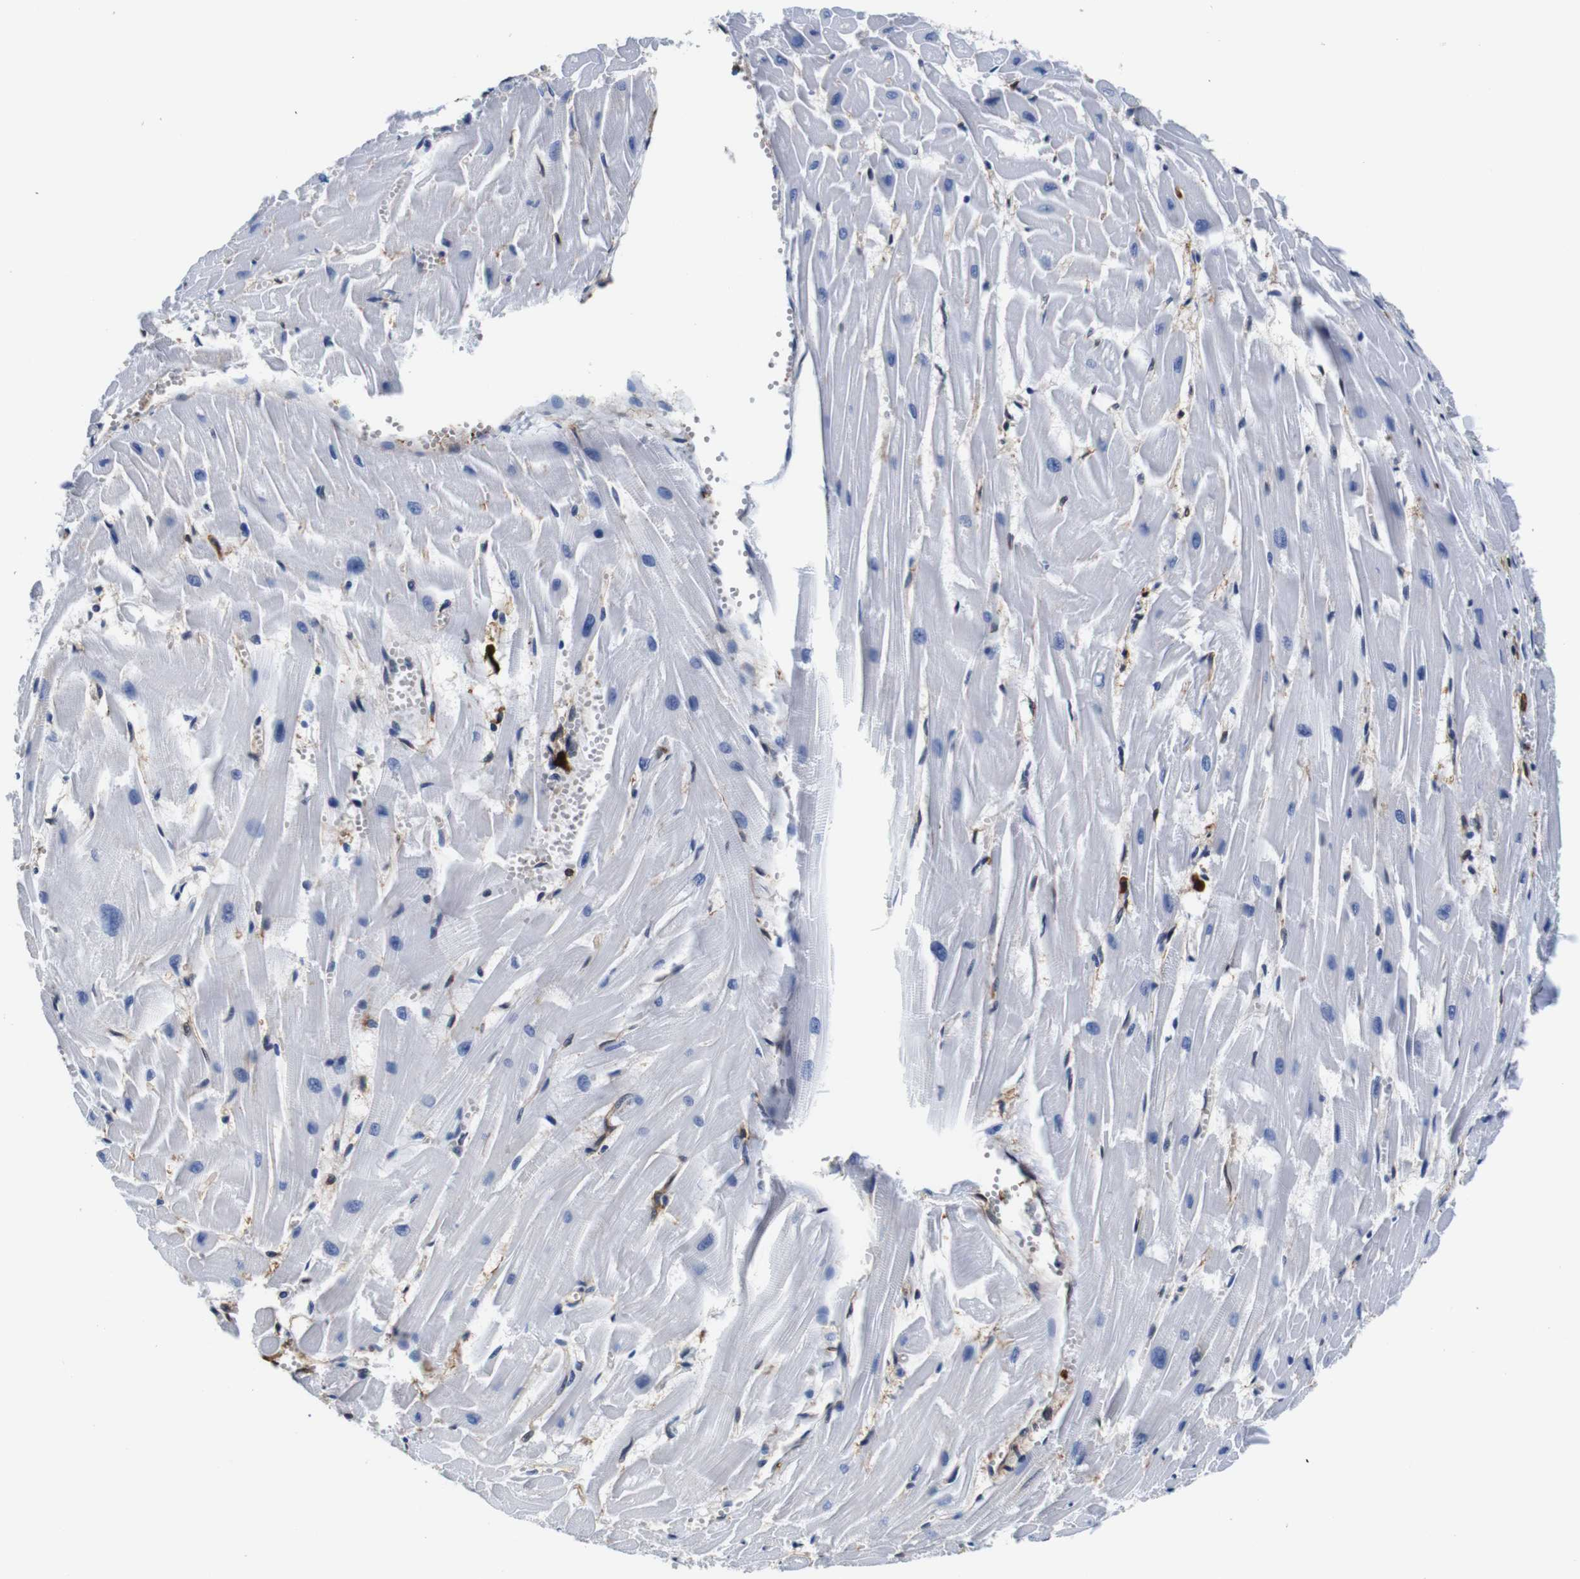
{"staining": {"intensity": "negative", "quantity": "none", "location": "none"}, "tissue": "heart muscle", "cell_type": "Cardiomyocytes", "image_type": "normal", "snomed": [{"axis": "morphology", "description": "Normal tissue, NOS"}, {"axis": "topography", "description": "Heart"}], "caption": "A micrograph of human heart muscle is negative for staining in cardiomyocytes. (Immunohistochemistry, brightfield microscopy, high magnification).", "gene": "ANXA1", "patient": {"sex": "female", "age": 19}}